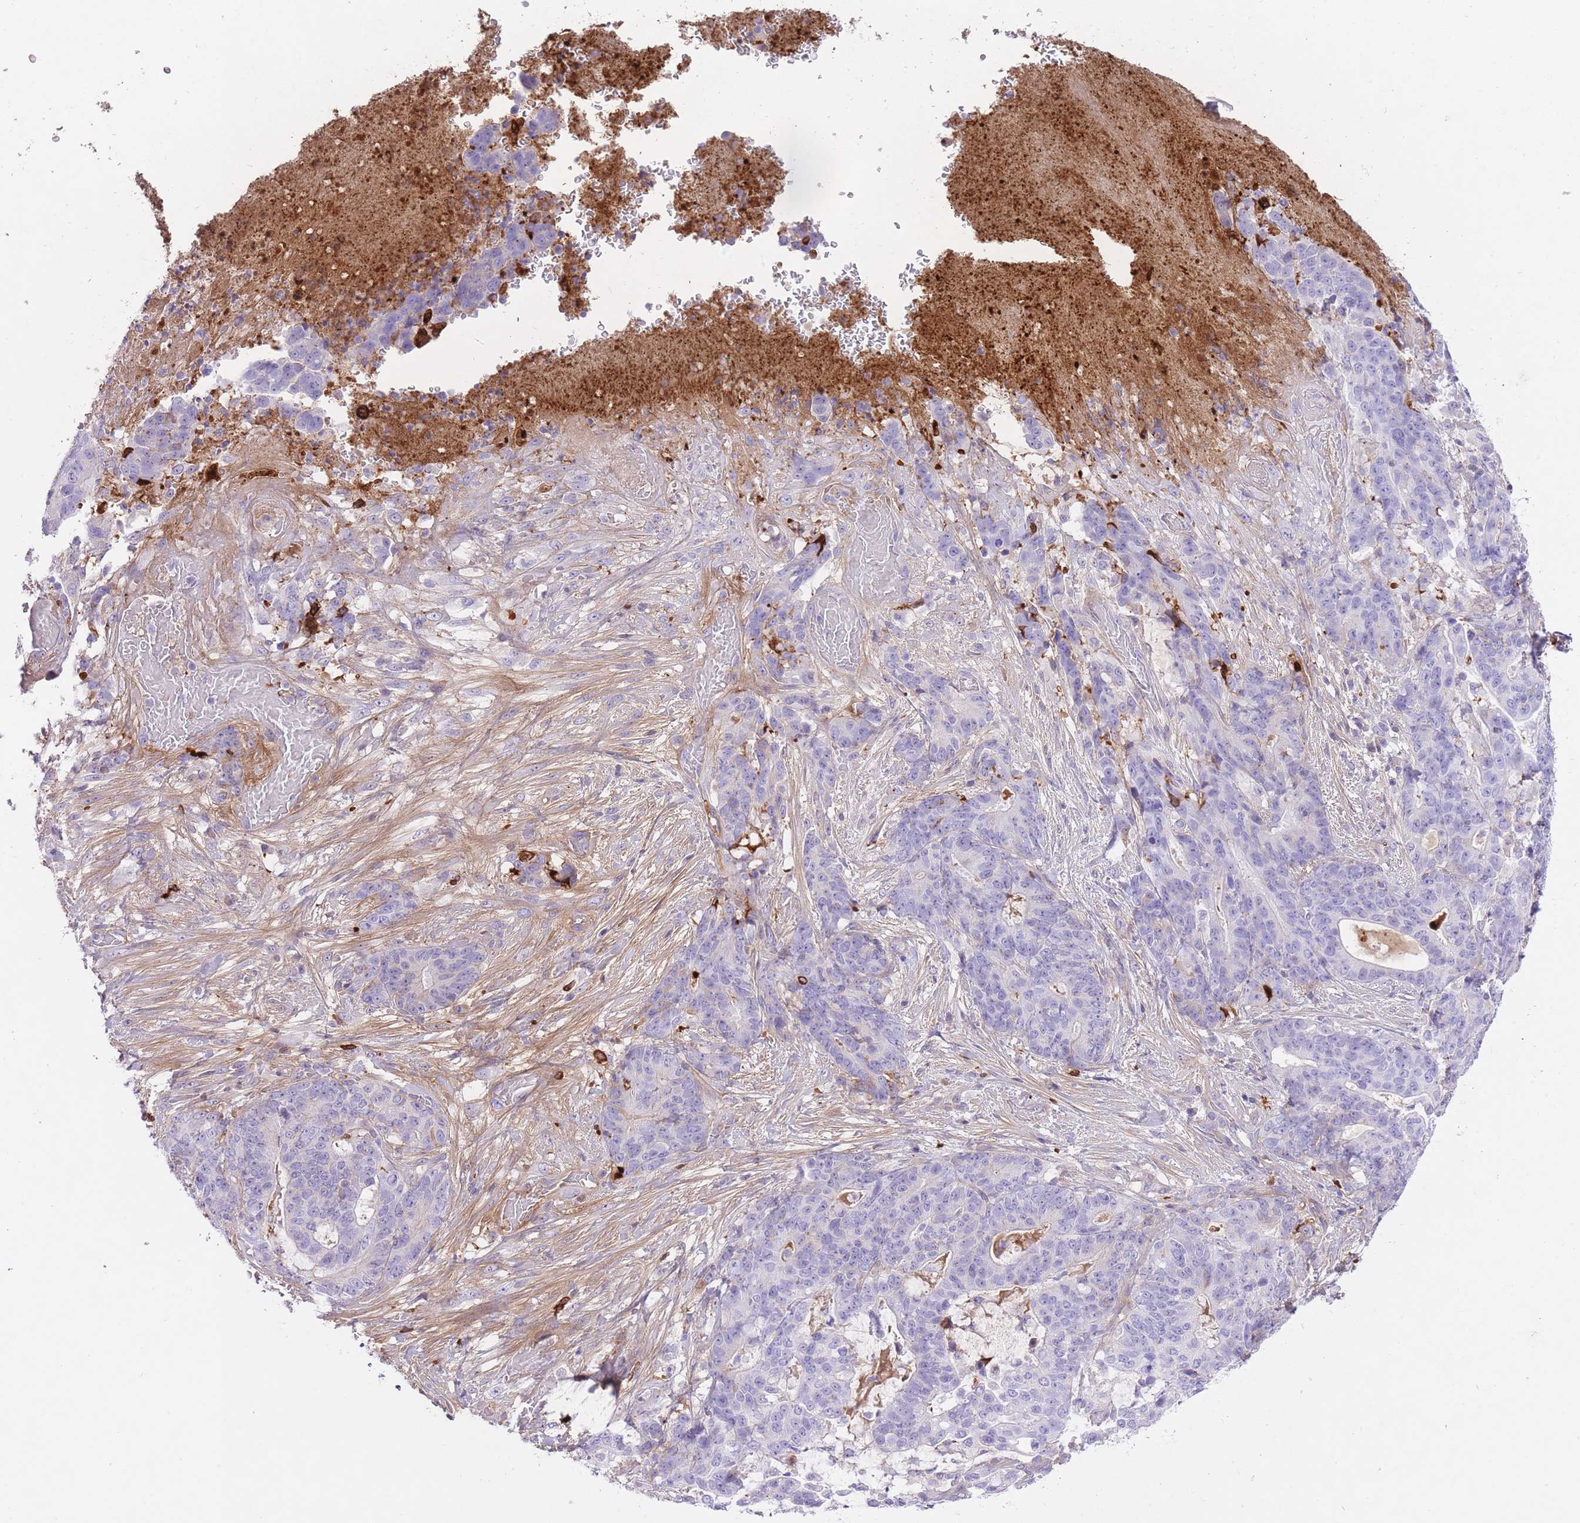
{"staining": {"intensity": "negative", "quantity": "none", "location": "none"}, "tissue": "stomach cancer", "cell_type": "Tumor cells", "image_type": "cancer", "snomed": [{"axis": "morphology", "description": "Normal tissue, NOS"}, {"axis": "morphology", "description": "Adenocarcinoma, NOS"}, {"axis": "topography", "description": "Stomach"}], "caption": "A photomicrograph of adenocarcinoma (stomach) stained for a protein shows no brown staining in tumor cells.", "gene": "HRG", "patient": {"sex": "female", "age": 64}}